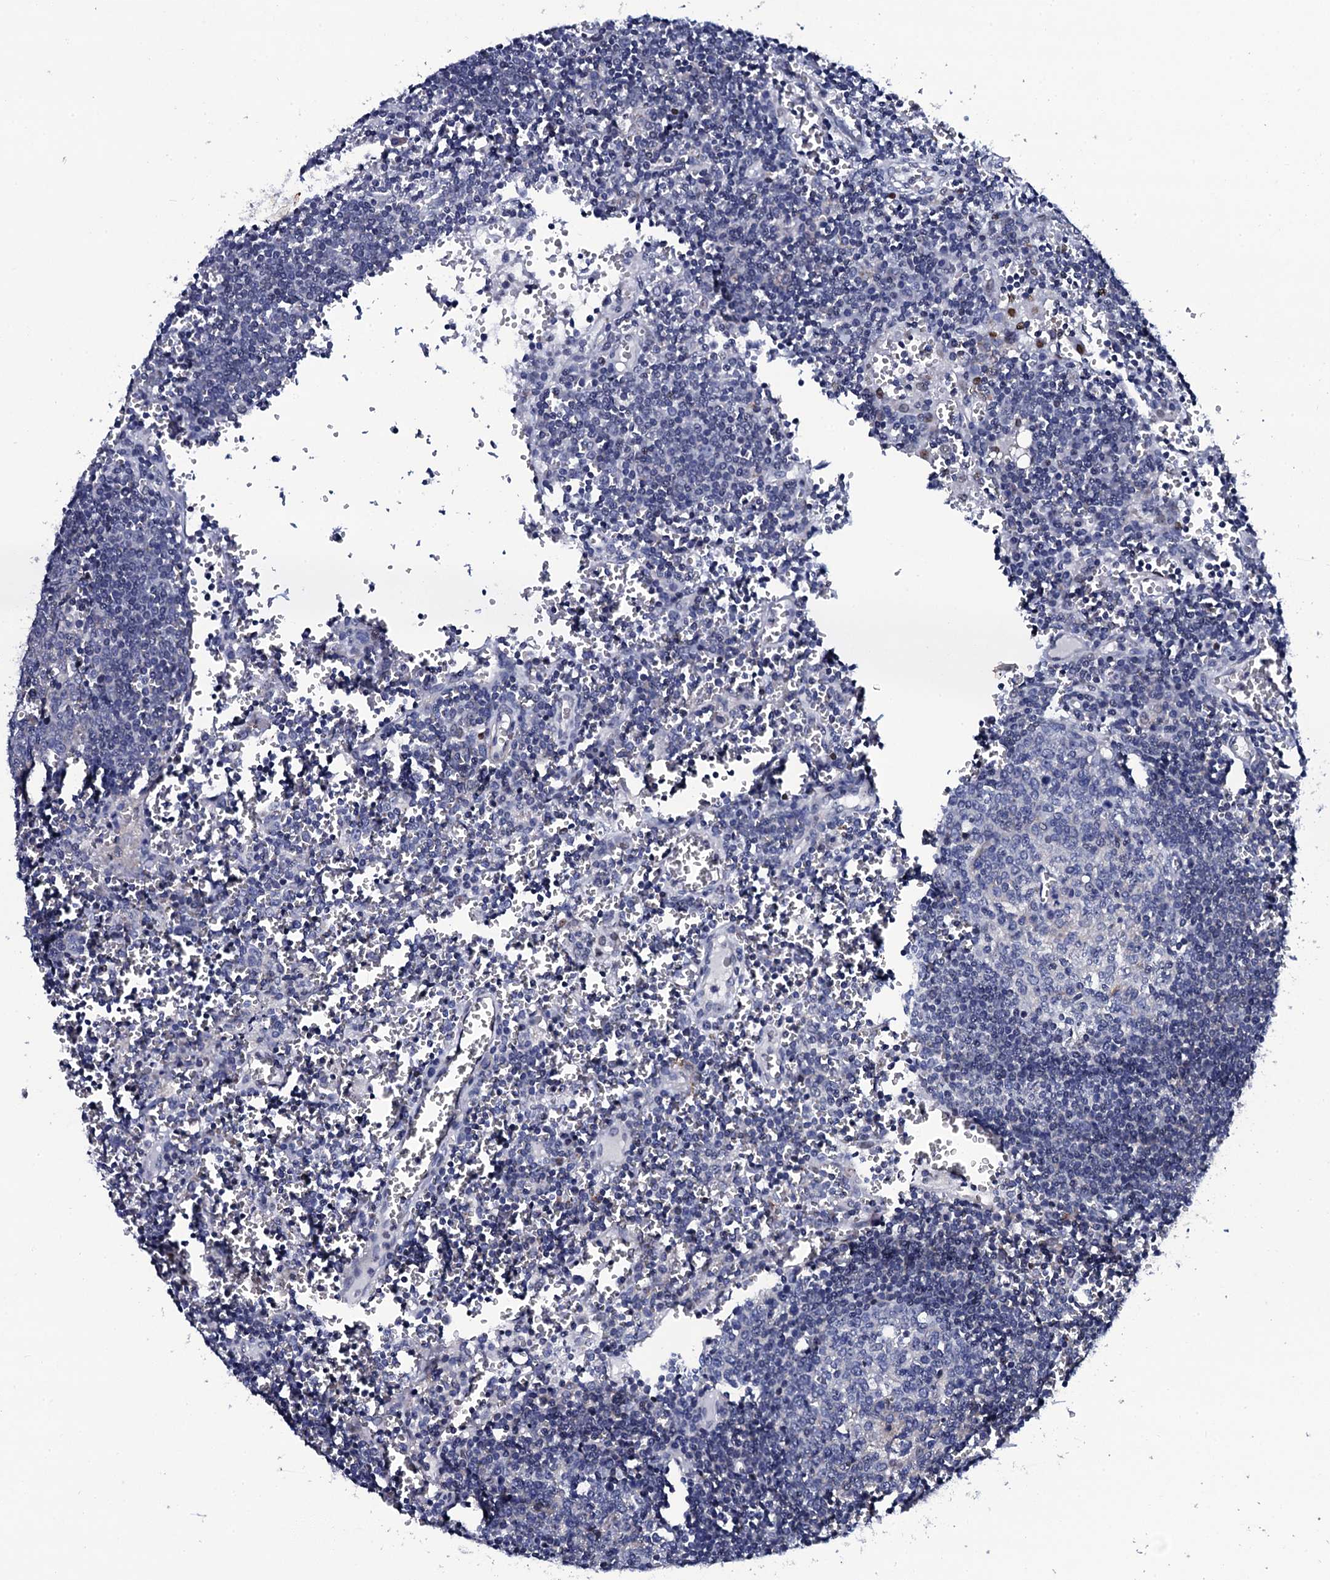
{"staining": {"intensity": "negative", "quantity": "none", "location": "none"}, "tissue": "lymph node", "cell_type": "Germinal center cells", "image_type": "normal", "snomed": [{"axis": "morphology", "description": "Normal tissue, NOS"}, {"axis": "topography", "description": "Lymph node"}], "caption": "Germinal center cells show no significant protein expression in normal lymph node. (DAB (3,3'-diaminobenzidine) IHC with hematoxylin counter stain).", "gene": "NPM2", "patient": {"sex": "female", "age": 73}}